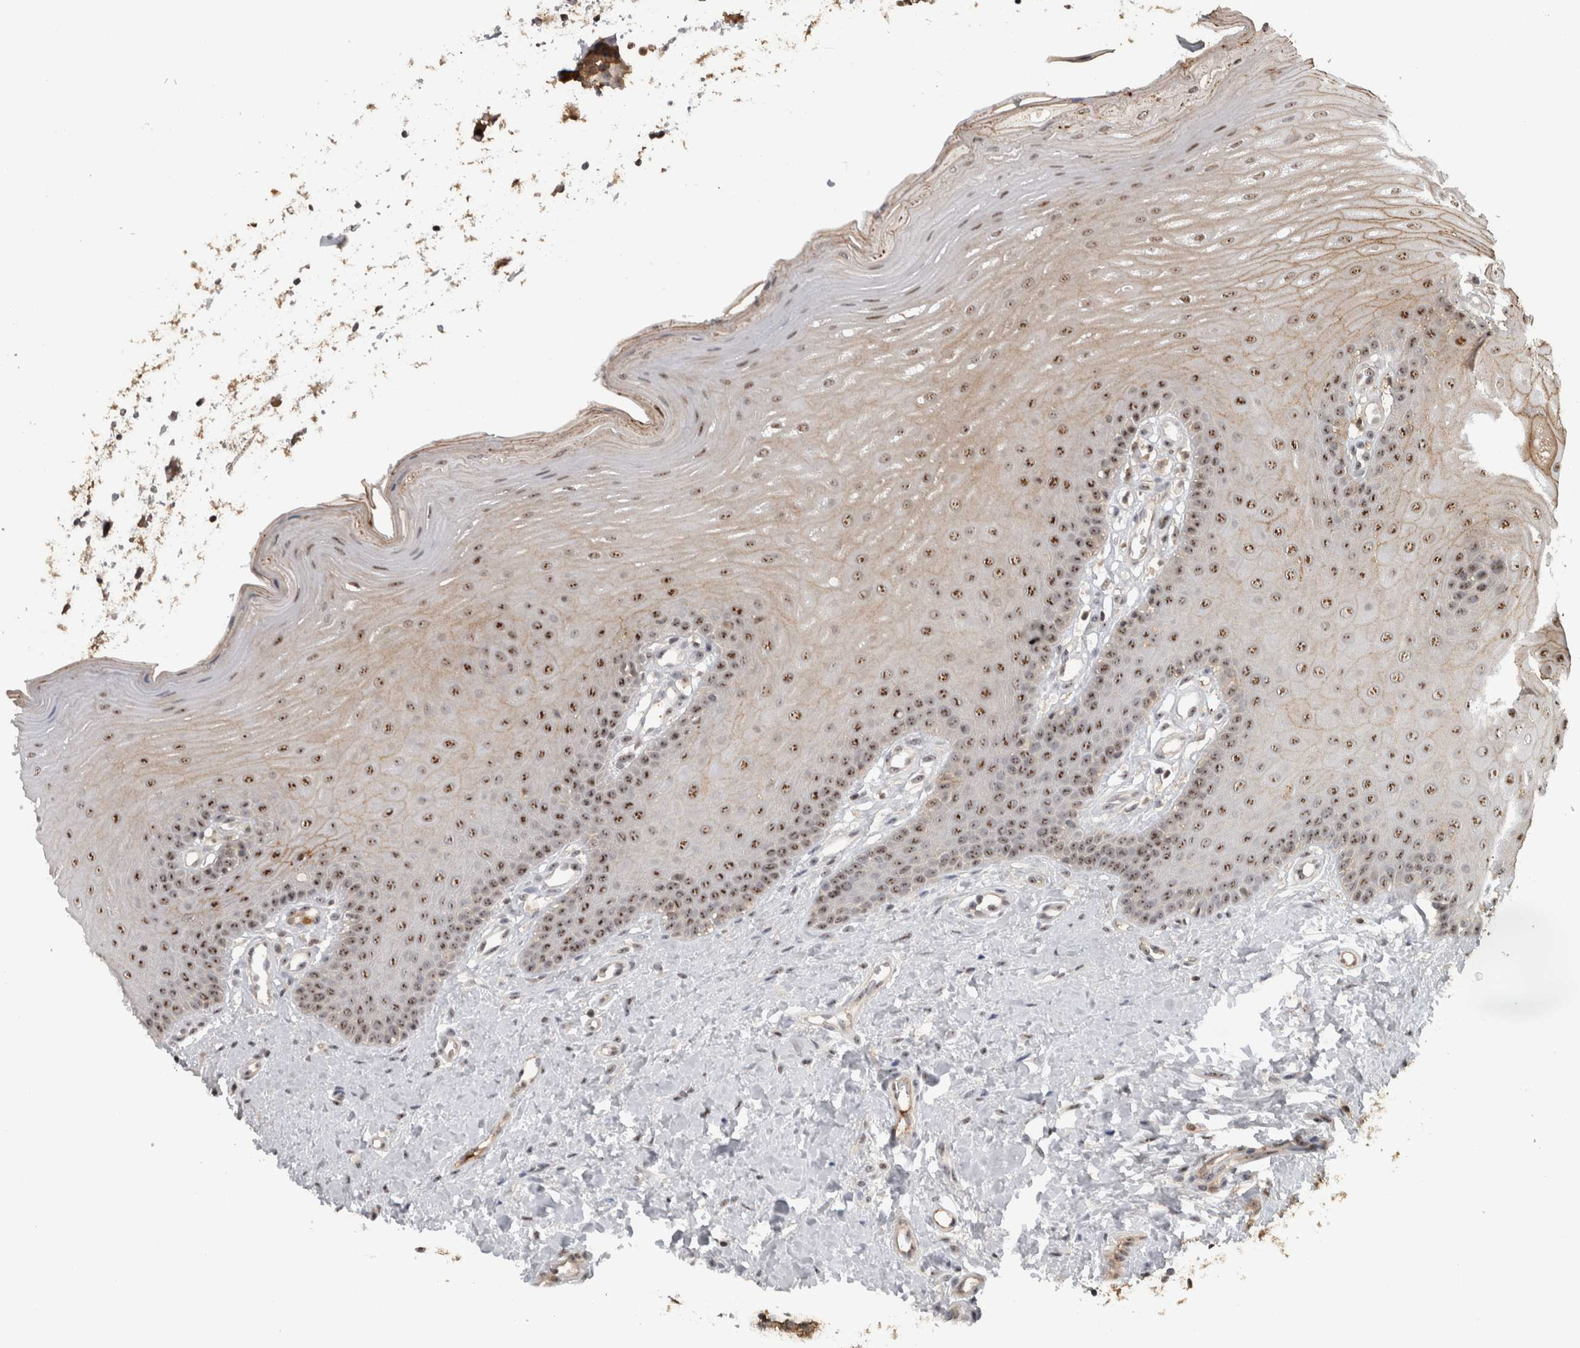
{"staining": {"intensity": "moderate", "quantity": ">75%", "location": "nuclear"}, "tissue": "oral mucosa", "cell_type": "Squamous epithelial cells", "image_type": "normal", "snomed": [{"axis": "morphology", "description": "Normal tissue, NOS"}, {"axis": "topography", "description": "Oral tissue"}], "caption": "DAB (3,3'-diaminobenzidine) immunohistochemical staining of normal human oral mucosa demonstrates moderate nuclear protein staining in about >75% of squamous epithelial cells. (IHC, brightfield microscopy, high magnification).", "gene": "TDRD7", "patient": {"sex": "female", "age": 39}}